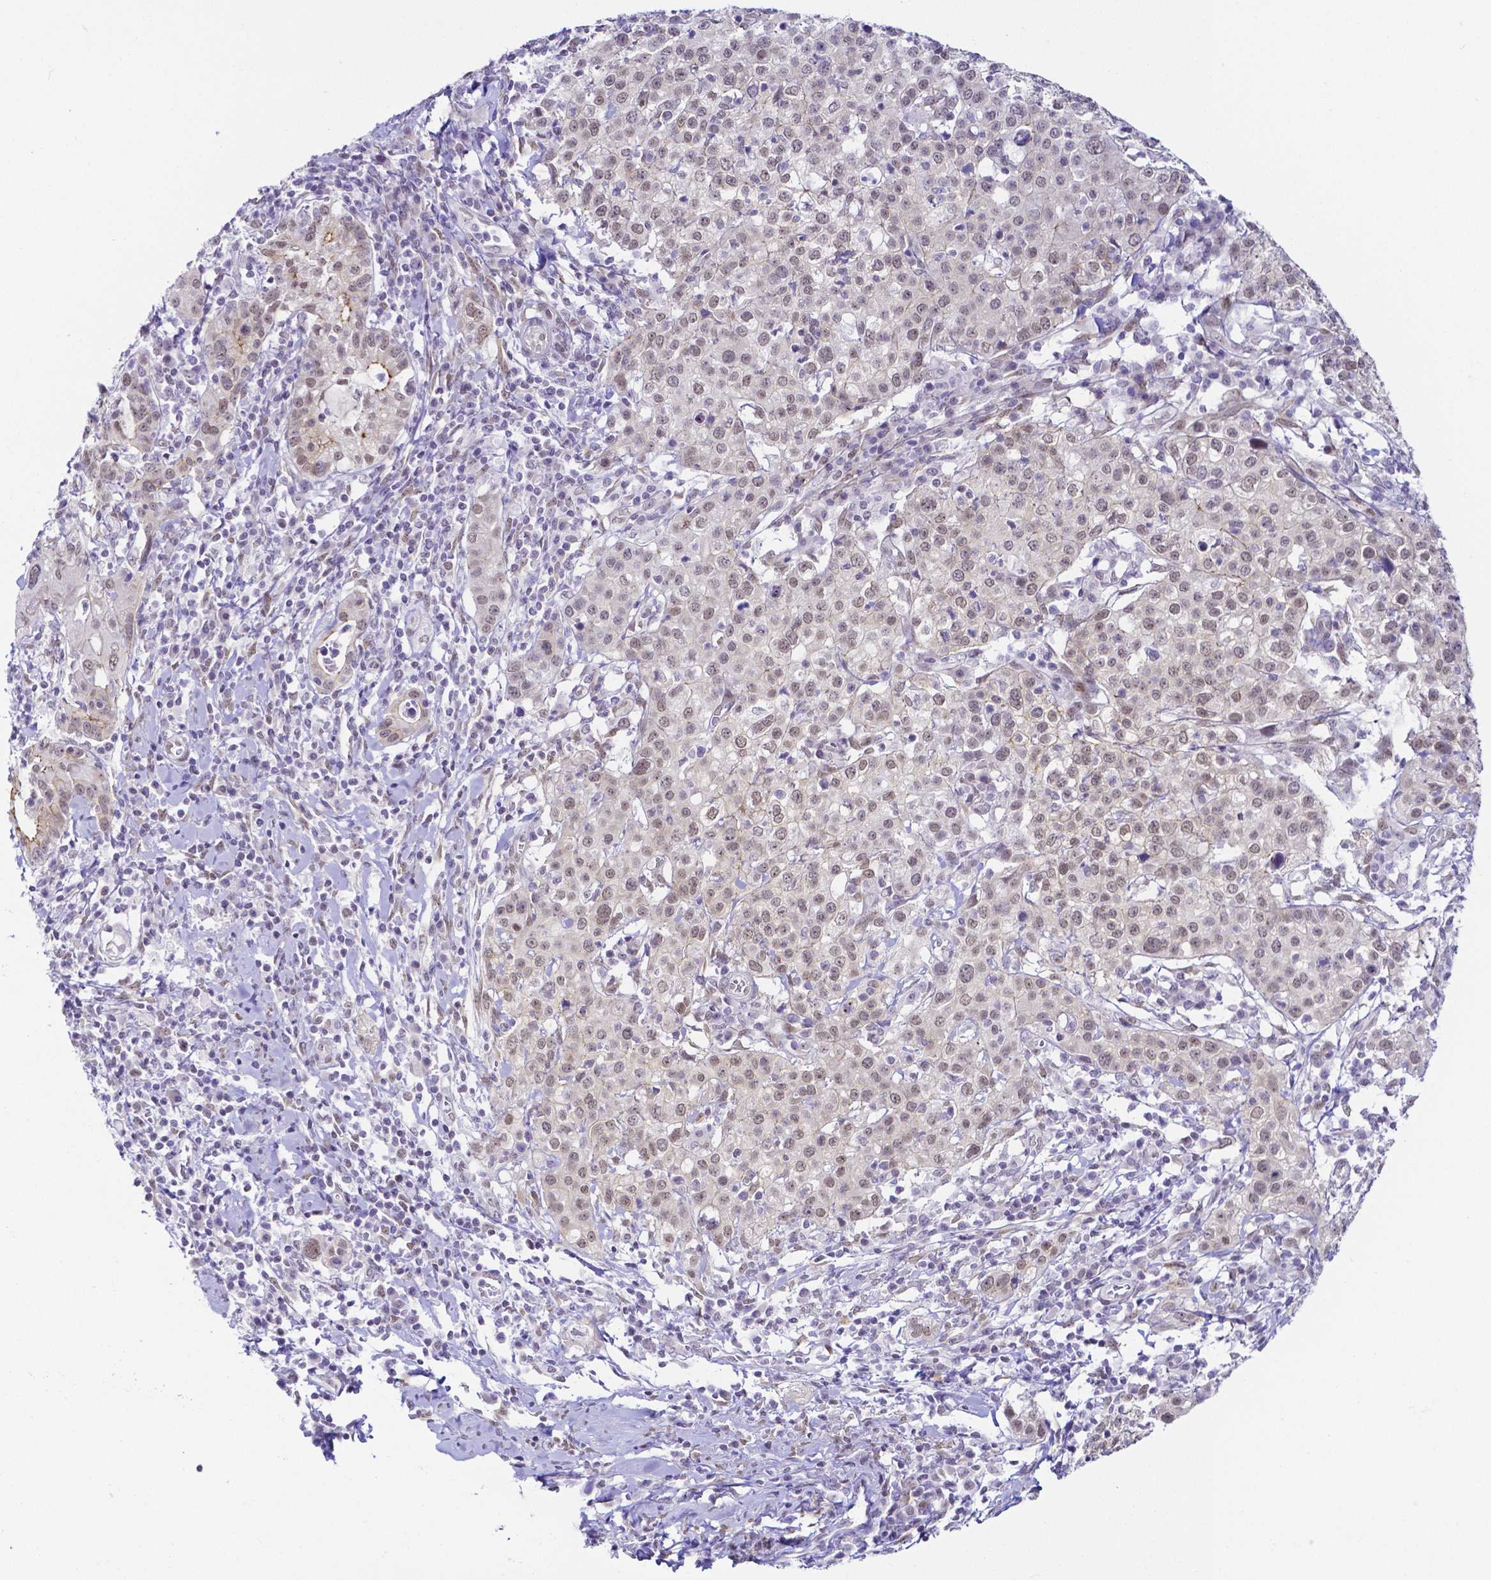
{"staining": {"intensity": "weak", "quantity": "25%-75%", "location": "cytoplasmic/membranous,nuclear"}, "tissue": "cervical cancer", "cell_type": "Tumor cells", "image_type": "cancer", "snomed": [{"axis": "morphology", "description": "Normal tissue, NOS"}, {"axis": "morphology", "description": "Adenocarcinoma, NOS"}, {"axis": "topography", "description": "Cervix"}], "caption": "Cervical adenocarcinoma stained for a protein (brown) exhibits weak cytoplasmic/membranous and nuclear positive positivity in about 25%-75% of tumor cells.", "gene": "FAM83G", "patient": {"sex": "female", "age": 44}}